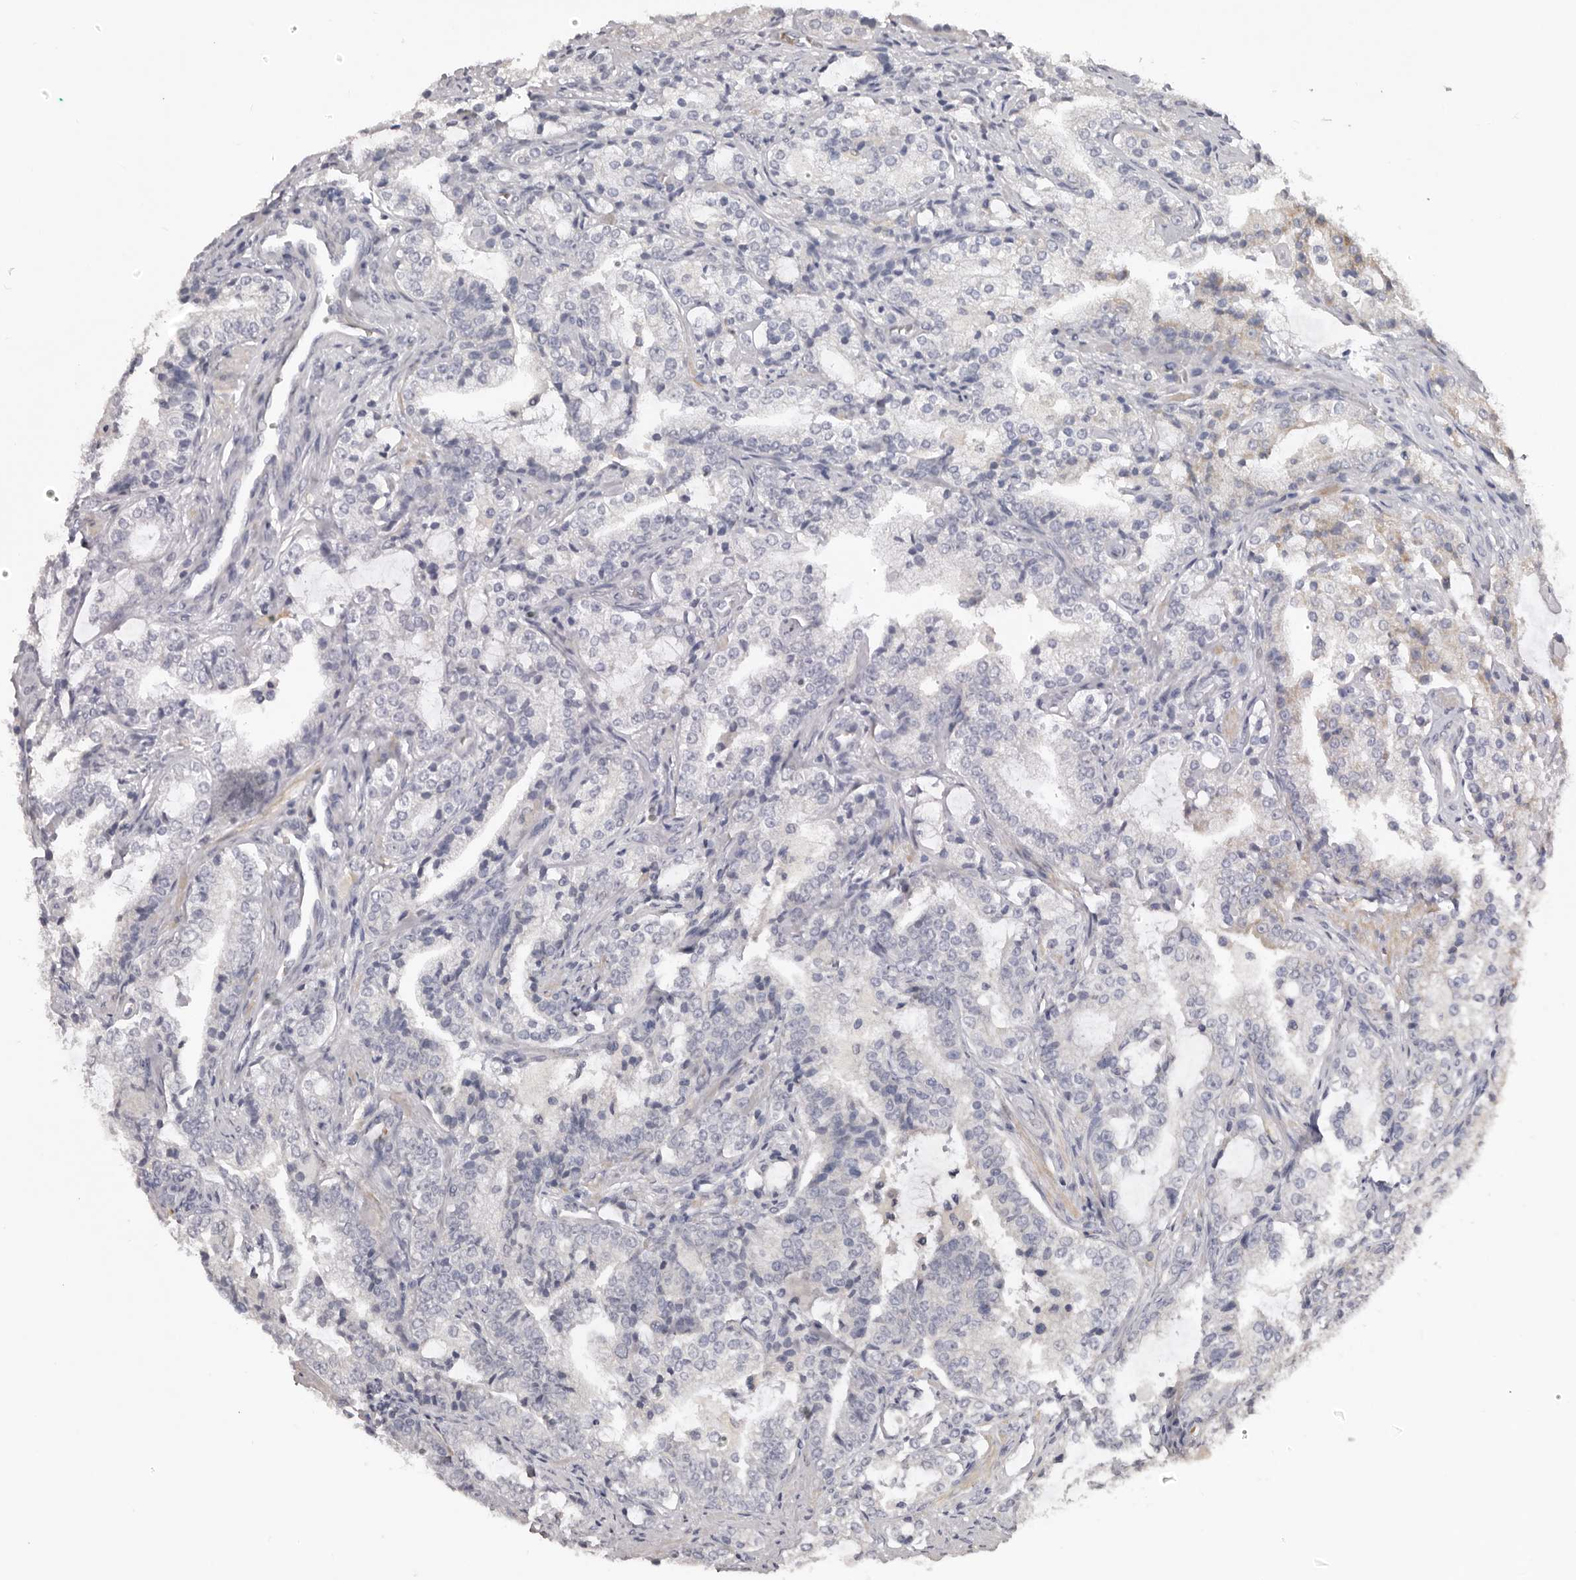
{"staining": {"intensity": "negative", "quantity": "none", "location": "none"}, "tissue": "prostate cancer", "cell_type": "Tumor cells", "image_type": "cancer", "snomed": [{"axis": "morphology", "description": "Adenocarcinoma, High grade"}, {"axis": "topography", "description": "Prostate"}], "caption": "Immunohistochemical staining of human prostate cancer (adenocarcinoma (high-grade)) demonstrates no significant expression in tumor cells. (Stains: DAB (3,3'-diaminobenzidine) immunohistochemistry (IHC) with hematoxylin counter stain, Microscopy: brightfield microscopy at high magnification).", "gene": "TNR", "patient": {"sex": "male", "age": 63}}